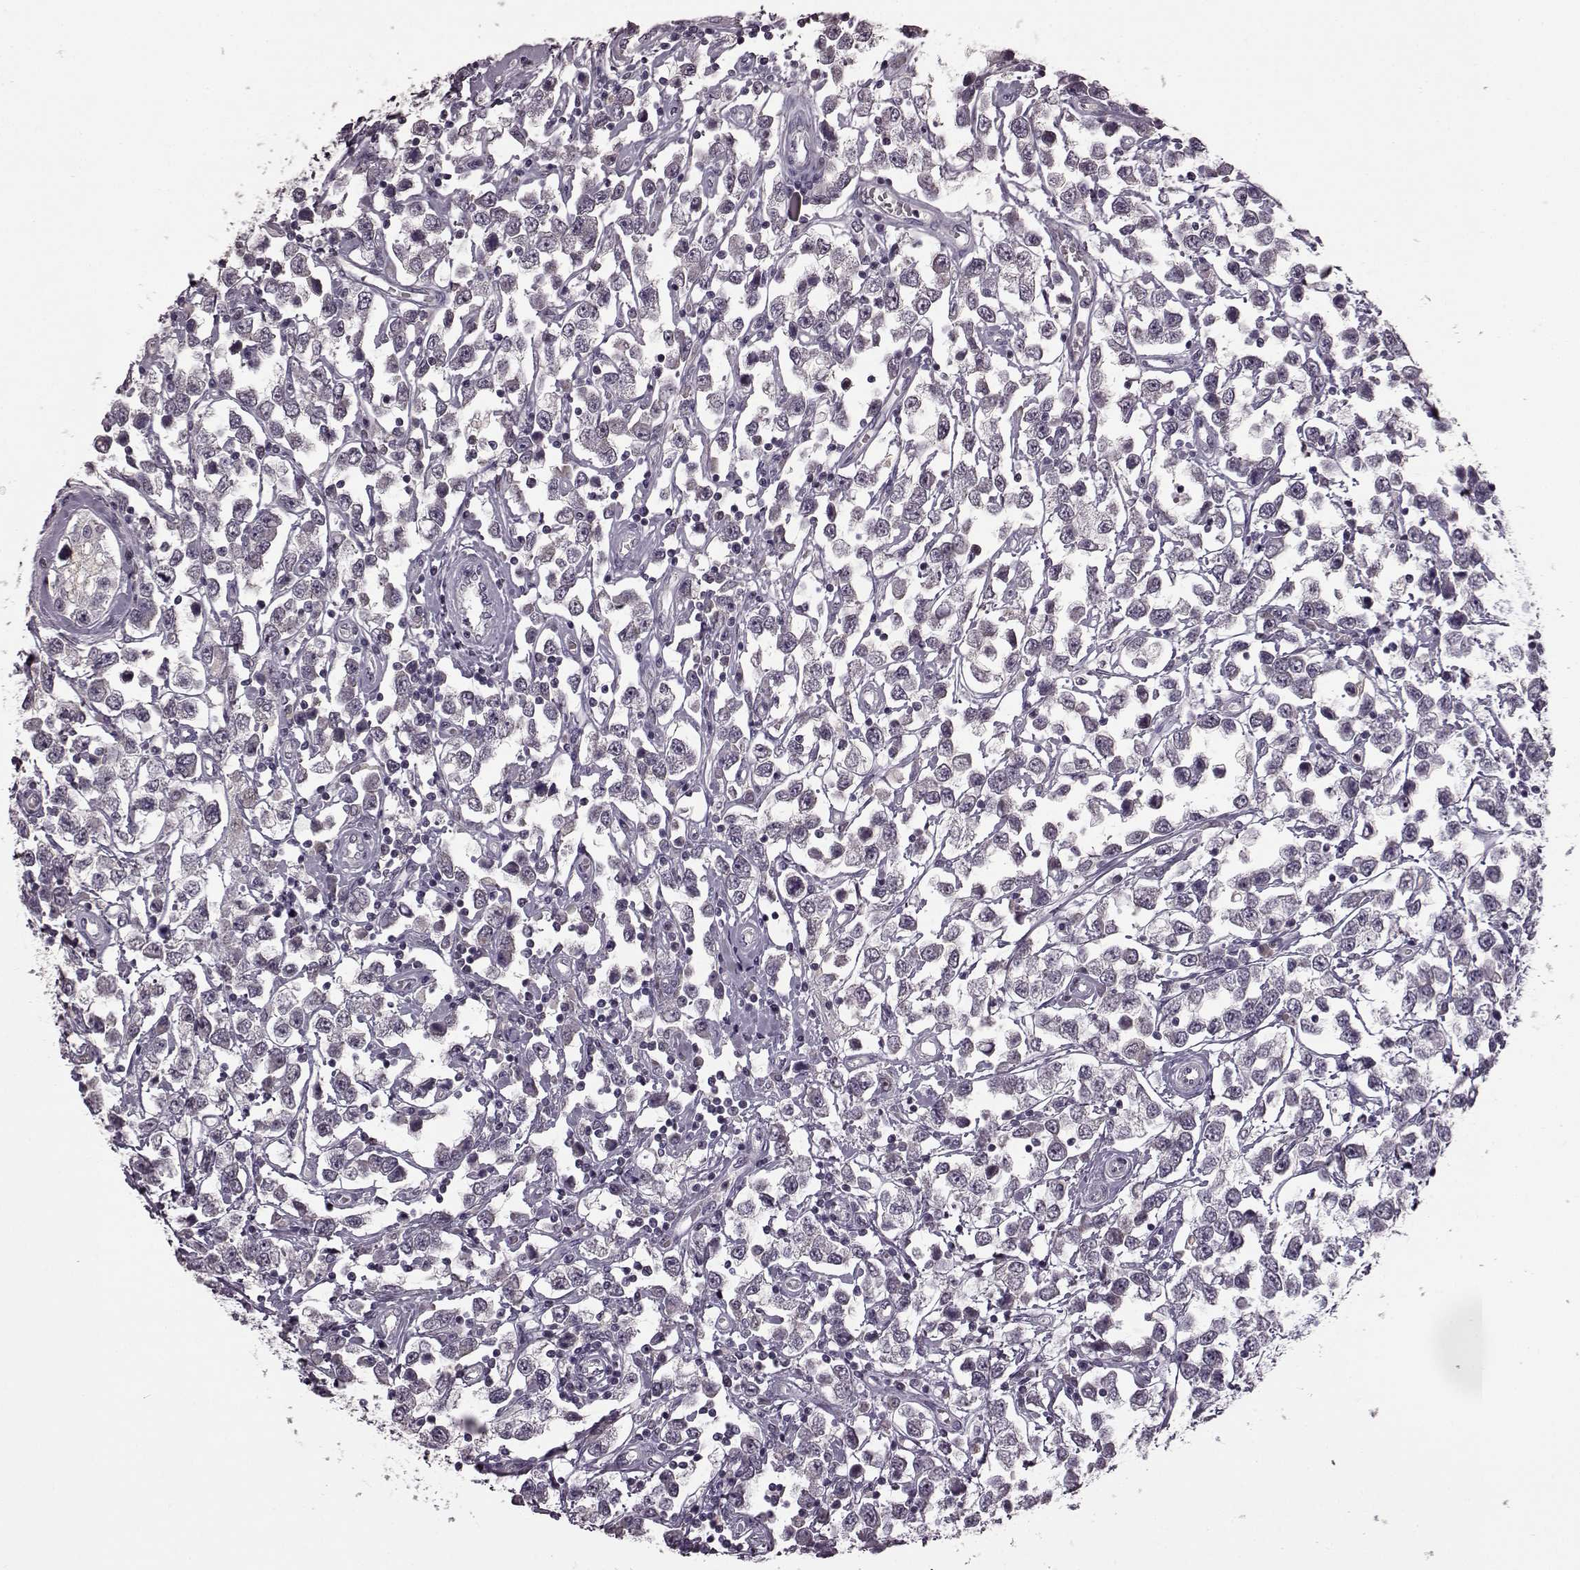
{"staining": {"intensity": "negative", "quantity": "none", "location": "none"}, "tissue": "testis cancer", "cell_type": "Tumor cells", "image_type": "cancer", "snomed": [{"axis": "morphology", "description": "Seminoma, NOS"}, {"axis": "topography", "description": "Testis"}], "caption": "Seminoma (testis) was stained to show a protein in brown. There is no significant positivity in tumor cells.", "gene": "CNGA3", "patient": {"sex": "male", "age": 34}}